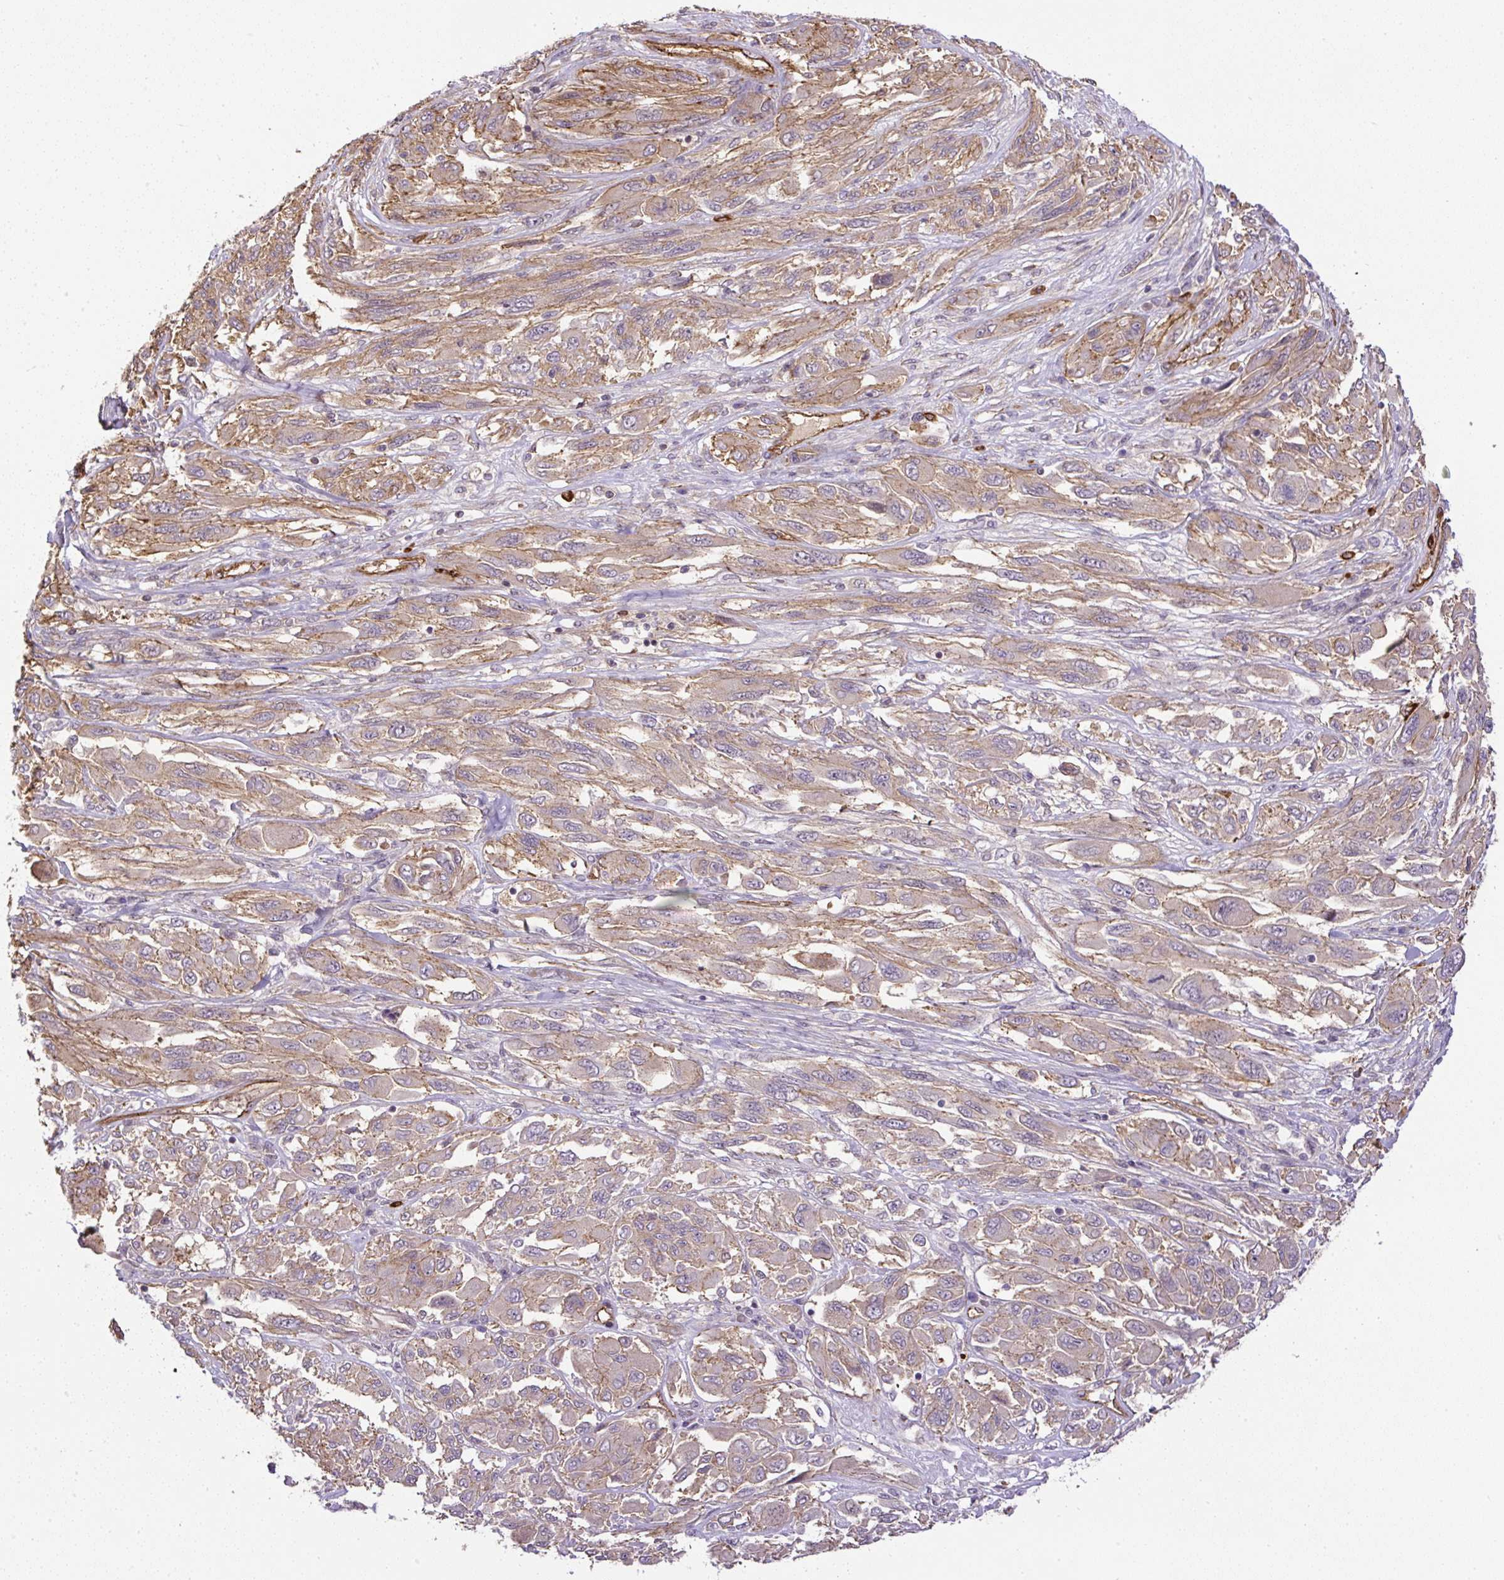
{"staining": {"intensity": "moderate", "quantity": ">75%", "location": "cytoplasmic/membranous"}, "tissue": "melanoma", "cell_type": "Tumor cells", "image_type": "cancer", "snomed": [{"axis": "morphology", "description": "Malignant melanoma, NOS"}, {"axis": "topography", "description": "Skin"}], "caption": "This photomicrograph displays immunohistochemistry staining of melanoma, with medium moderate cytoplasmic/membranous expression in about >75% of tumor cells.", "gene": "B3GALT5", "patient": {"sex": "female", "age": 91}}